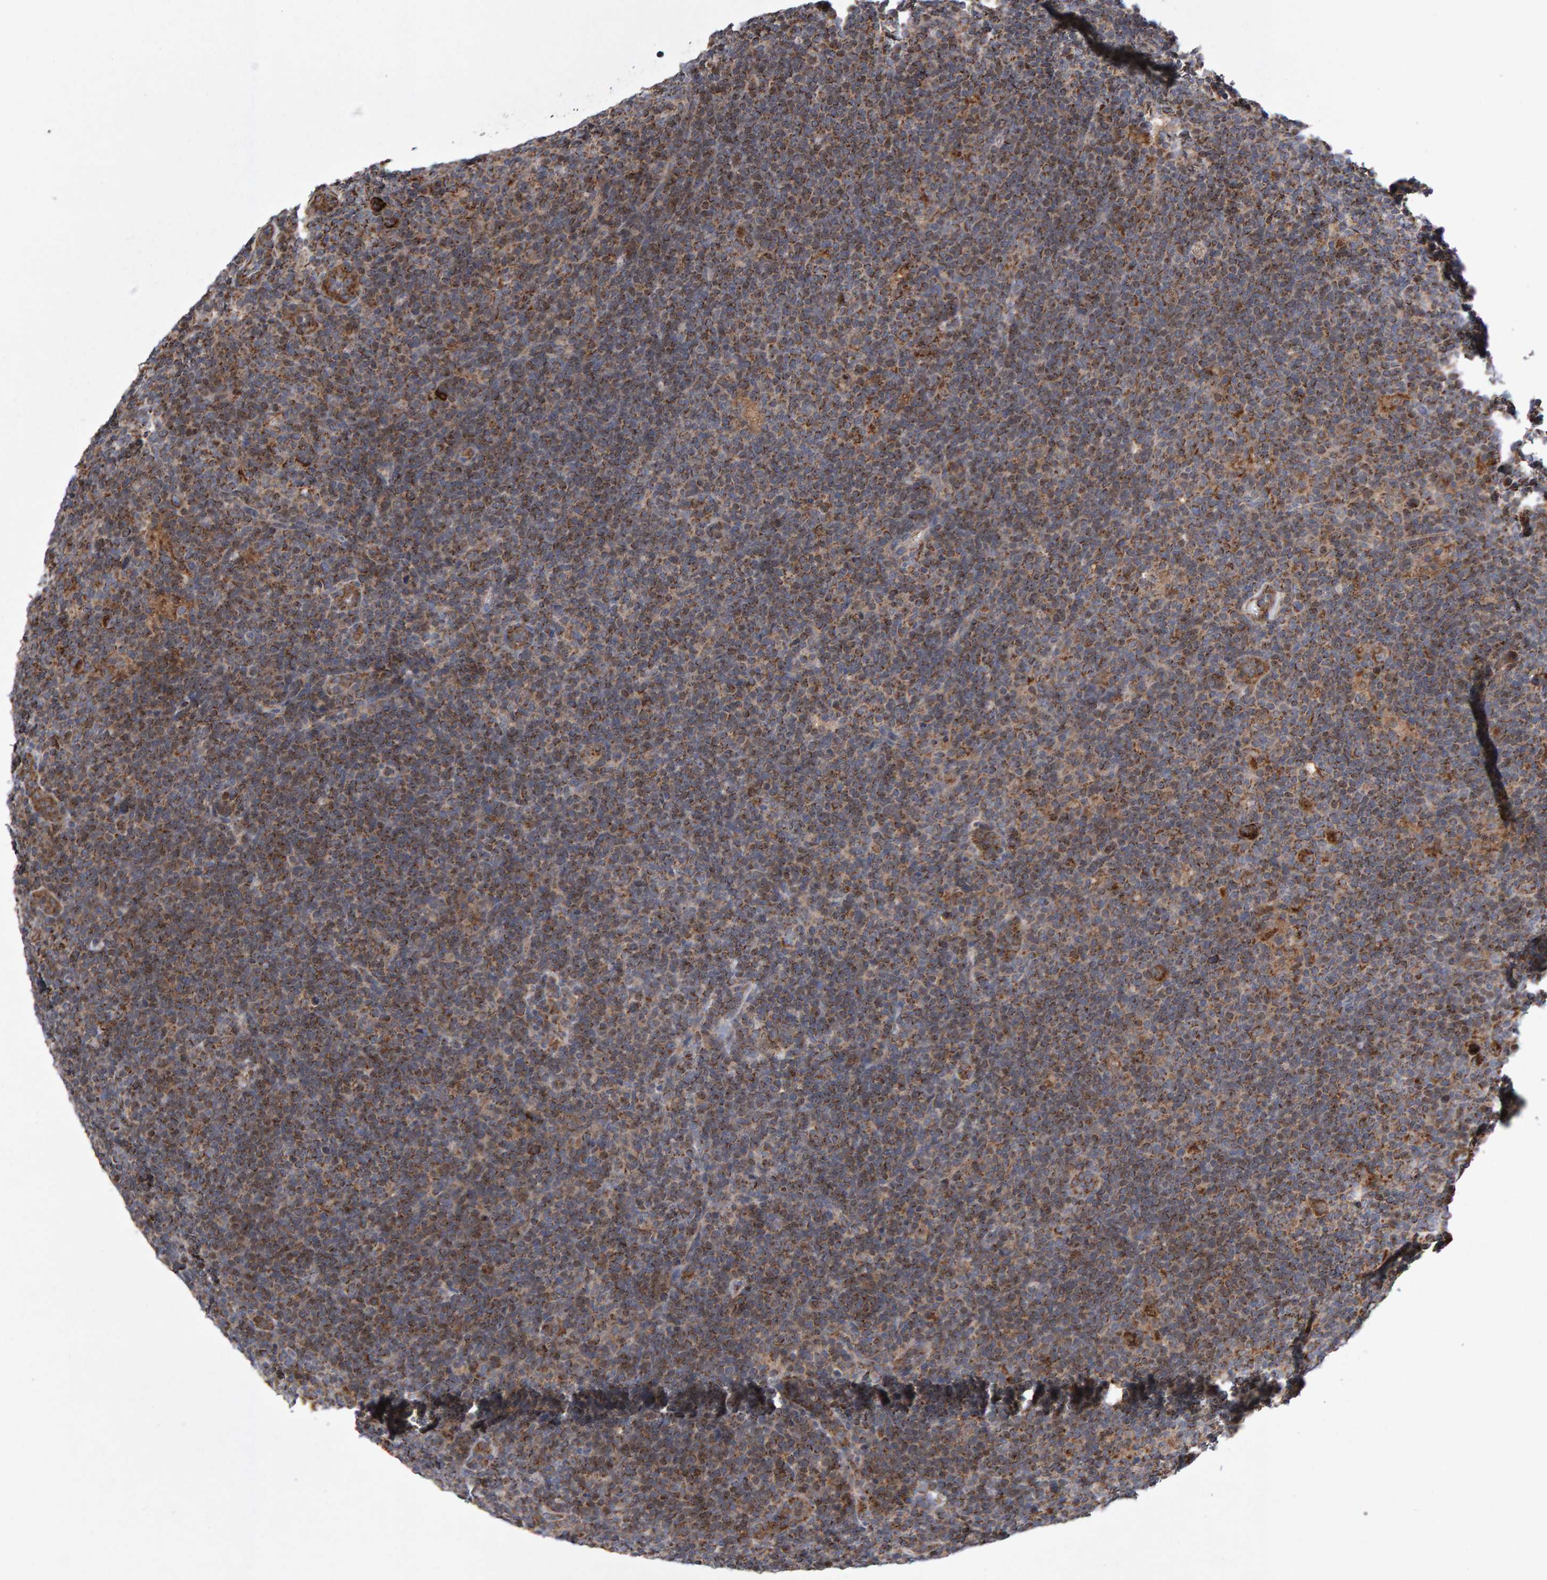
{"staining": {"intensity": "moderate", "quantity": ">75%", "location": "cytoplasmic/membranous"}, "tissue": "lymphoma", "cell_type": "Tumor cells", "image_type": "cancer", "snomed": [{"axis": "morphology", "description": "Hodgkin's disease, NOS"}, {"axis": "topography", "description": "Lymph node"}], "caption": "An image of human lymphoma stained for a protein exhibits moderate cytoplasmic/membranous brown staining in tumor cells.", "gene": "PECR", "patient": {"sex": "female", "age": 57}}